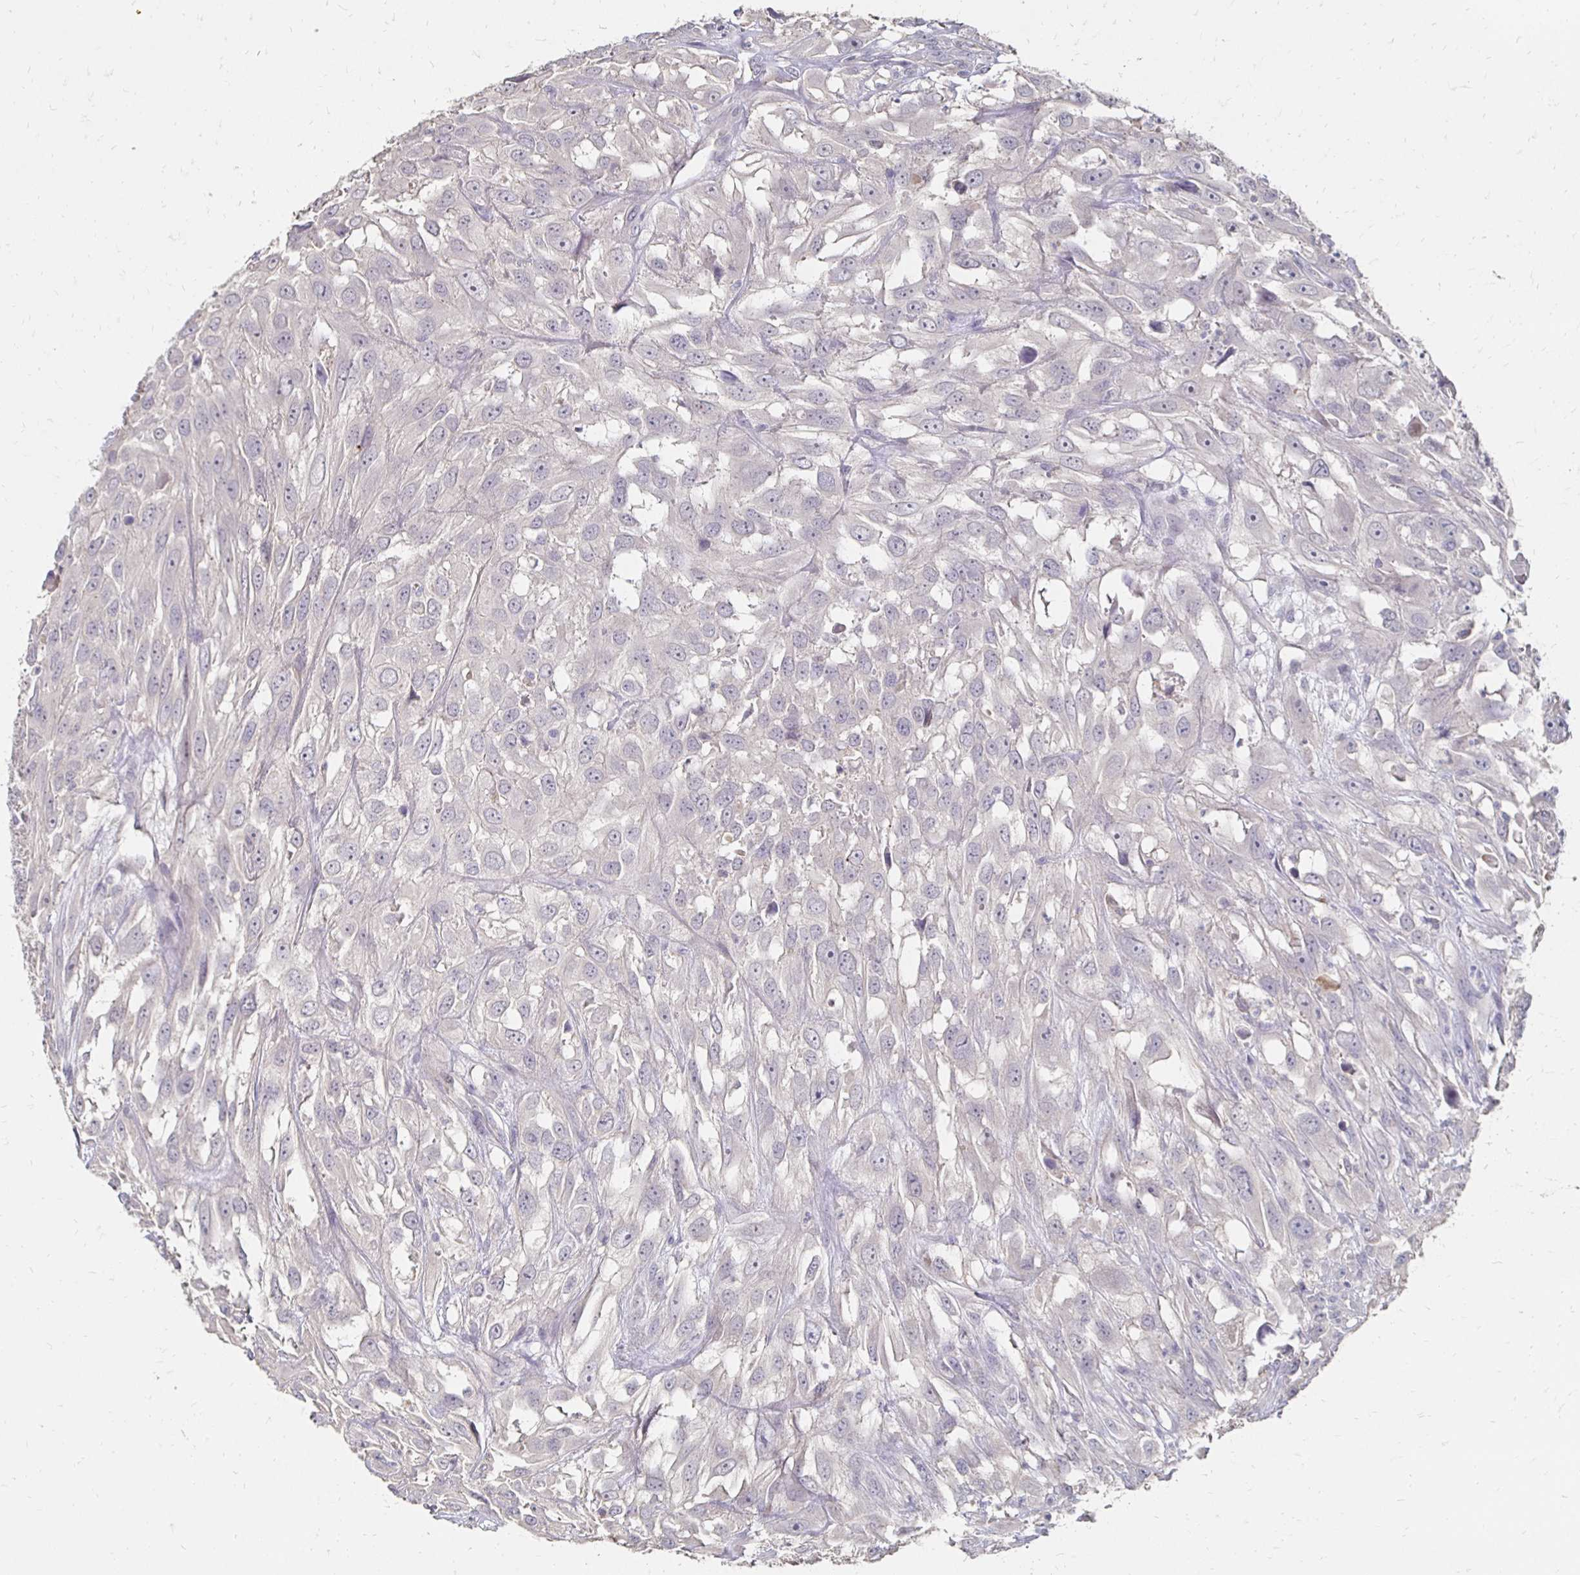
{"staining": {"intensity": "negative", "quantity": "none", "location": "none"}, "tissue": "urothelial cancer", "cell_type": "Tumor cells", "image_type": "cancer", "snomed": [{"axis": "morphology", "description": "Urothelial carcinoma, High grade"}, {"axis": "topography", "description": "Urinary bladder"}], "caption": "Immunohistochemical staining of urothelial carcinoma (high-grade) displays no significant staining in tumor cells. (DAB (3,3'-diaminobenzidine) immunohistochemistry (IHC) with hematoxylin counter stain).", "gene": "ZNF727", "patient": {"sex": "male", "age": 67}}